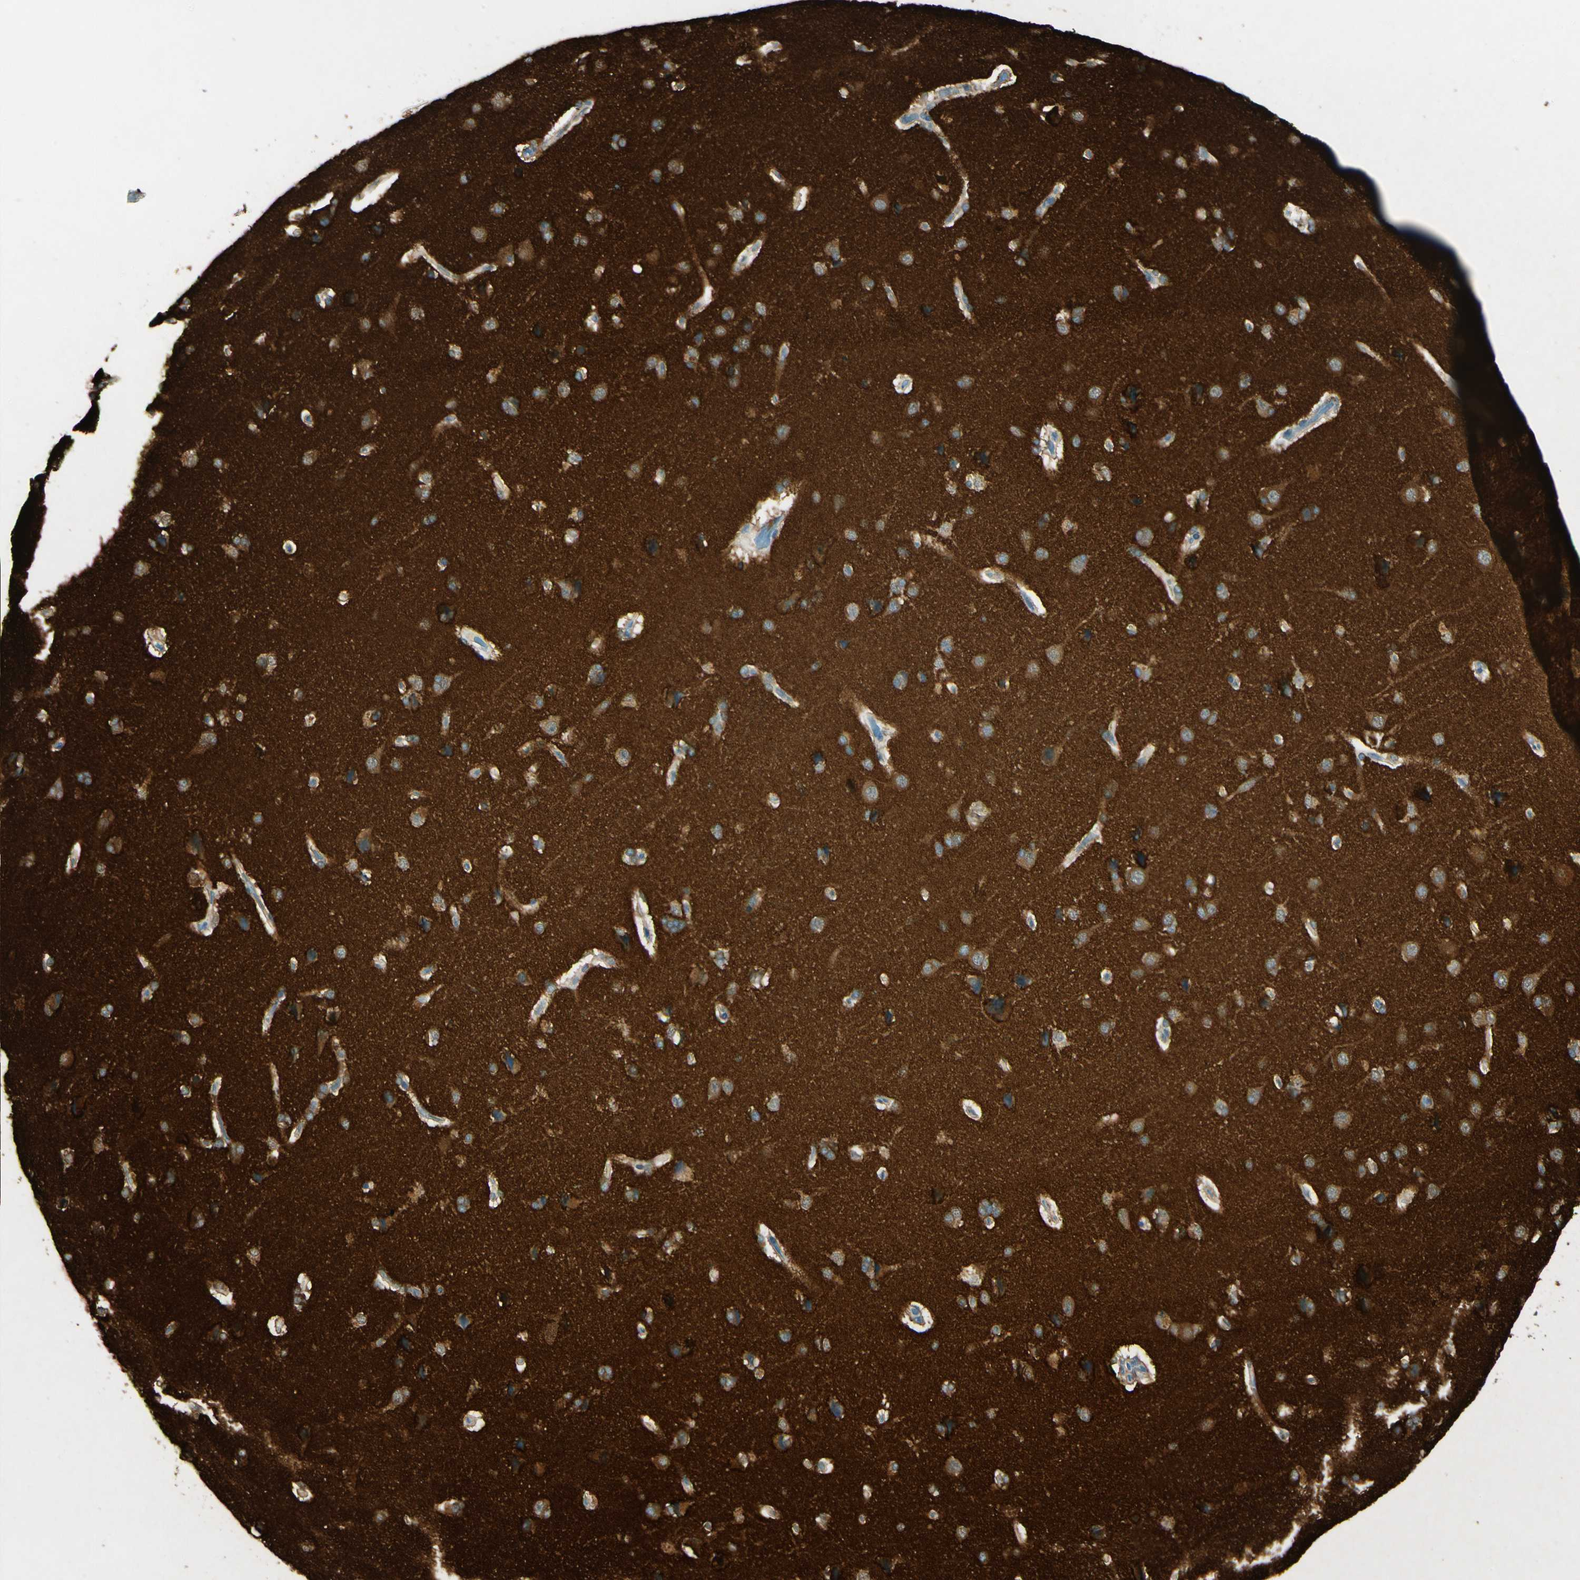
{"staining": {"intensity": "negative", "quantity": "none", "location": "none"}, "tissue": "cerebral cortex", "cell_type": "Endothelial cells", "image_type": "normal", "snomed": [{"axis": "morphology", "description": "Normal tissue, NOS"}, {"axis": "topography", "description": "Cerebral cortex"}], "caption": "DAB (3,3'-diaminobenzidine) immunohistochemical staining of benign cerebral cortex exhibits no significant positivity in endothelial cells. The staining was performed using DAB (3,3'-diaminobenzidine) to visualize the protein expression in brown, while the nuclei were stained in blue with hematoxylin (Magnification: 20x).", "gene": "AMPH", "patient": {"sex": "male", "age": 62}}